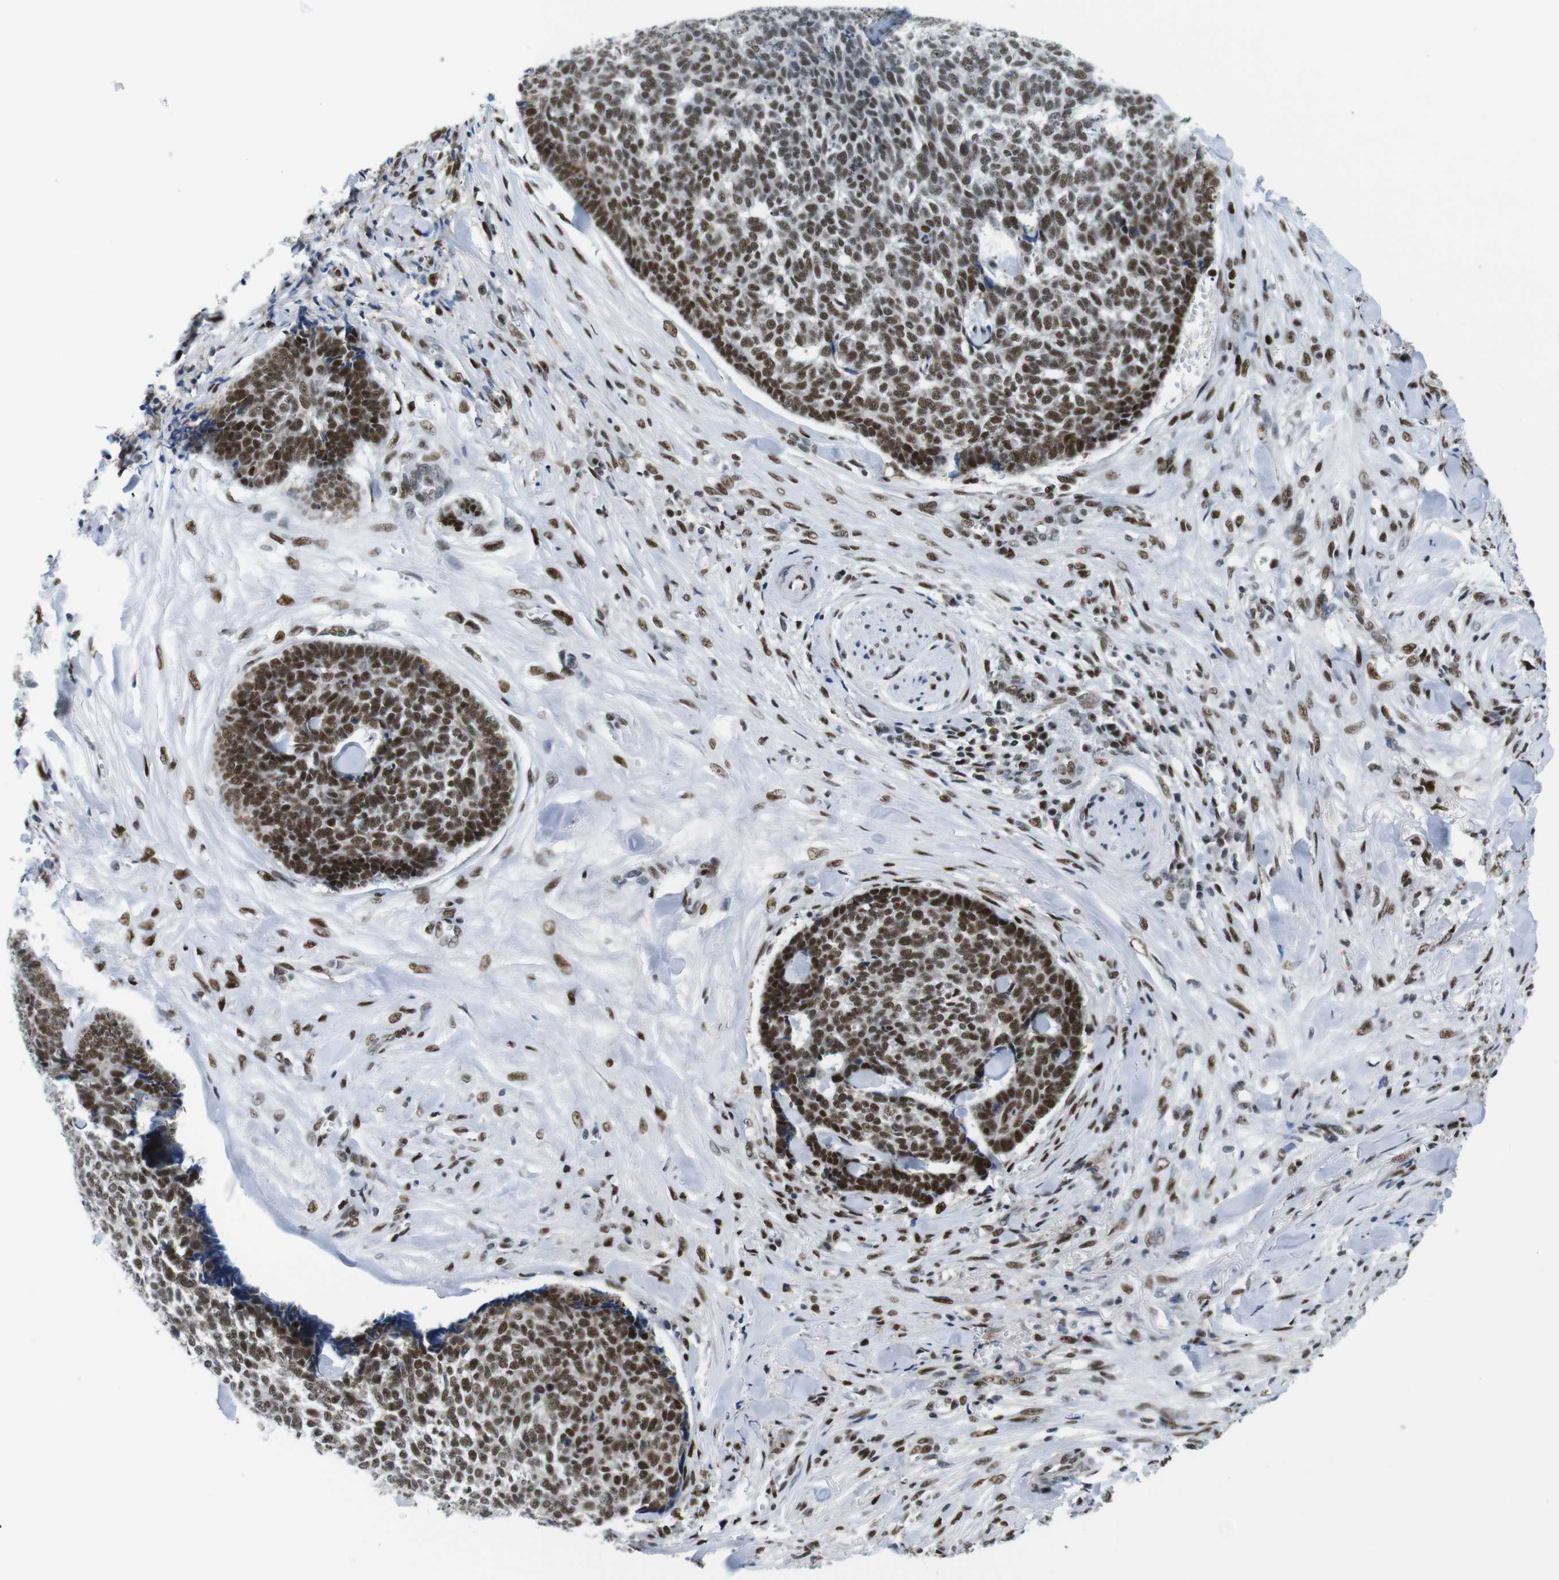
{"staining": {"intensity": "strong", "quantity": ">75%", "location": "nuclear"}, "tissue": "skin cancer", "cell_type": "Tumor cells", "image_type": "cancer", "snomed": [{"axis": "morphology", "description": "Basal cell carcinoma"}, {"axis": "topography", "description": "Skin"}], "caption": "Protein staining shows strong nuclear expression in approximately >75% of tumor cells in skin basal cell carcinoma. (IHC, brightfield microscopy, high magnification).", "gene": "PSME3", "patient": {"sex": "male", "age": 84}}